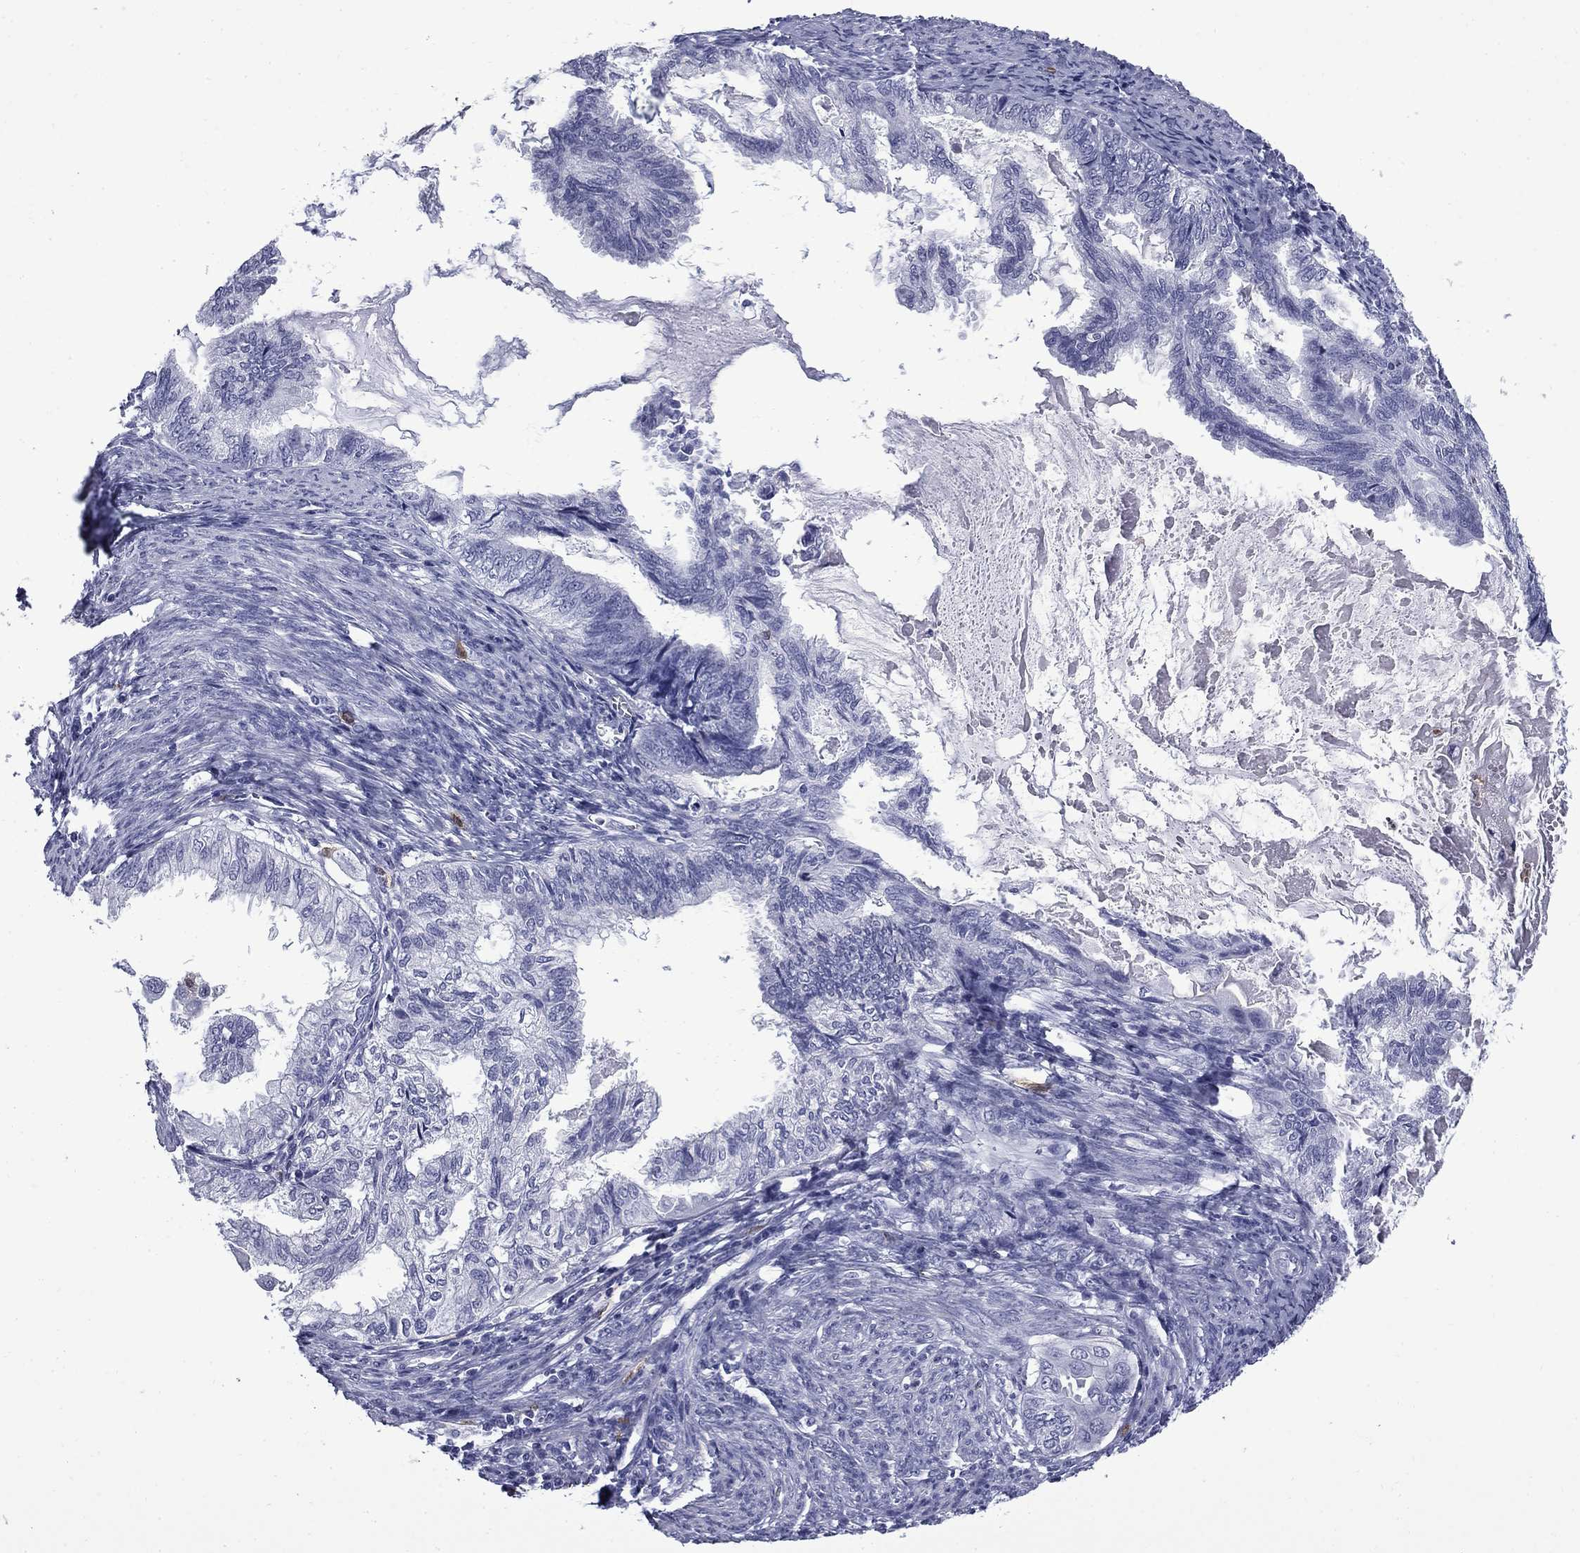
{"staining": {"intensity": "negative", "quantity": "none", "location": "none"}, "tissue": "endometrial cancer", "cell_type": "Tumor cells", "image_type": "cancer", "snomed": [{"axis": "morphology", "description": "Adenocarcinoma, NOS"}, {"axis": "topography", "description": "Endometrium"}], "caption": "IHC photomicrograph of neoplastic tissue: human adenocarcinoma (endometrial) stained with DAB (3,3'-diaminobenzidine) shows no significant protein staining in tumor cells. The staining was performed using DAB (3,3'-diaminobenzidine) to visualize the protein expression in brown, while the nuclei were stained in blue with hematoxylin (Magnification: 20x).", "gene": "TRIM29", "patient": {"sex": "female", "age": 86}}